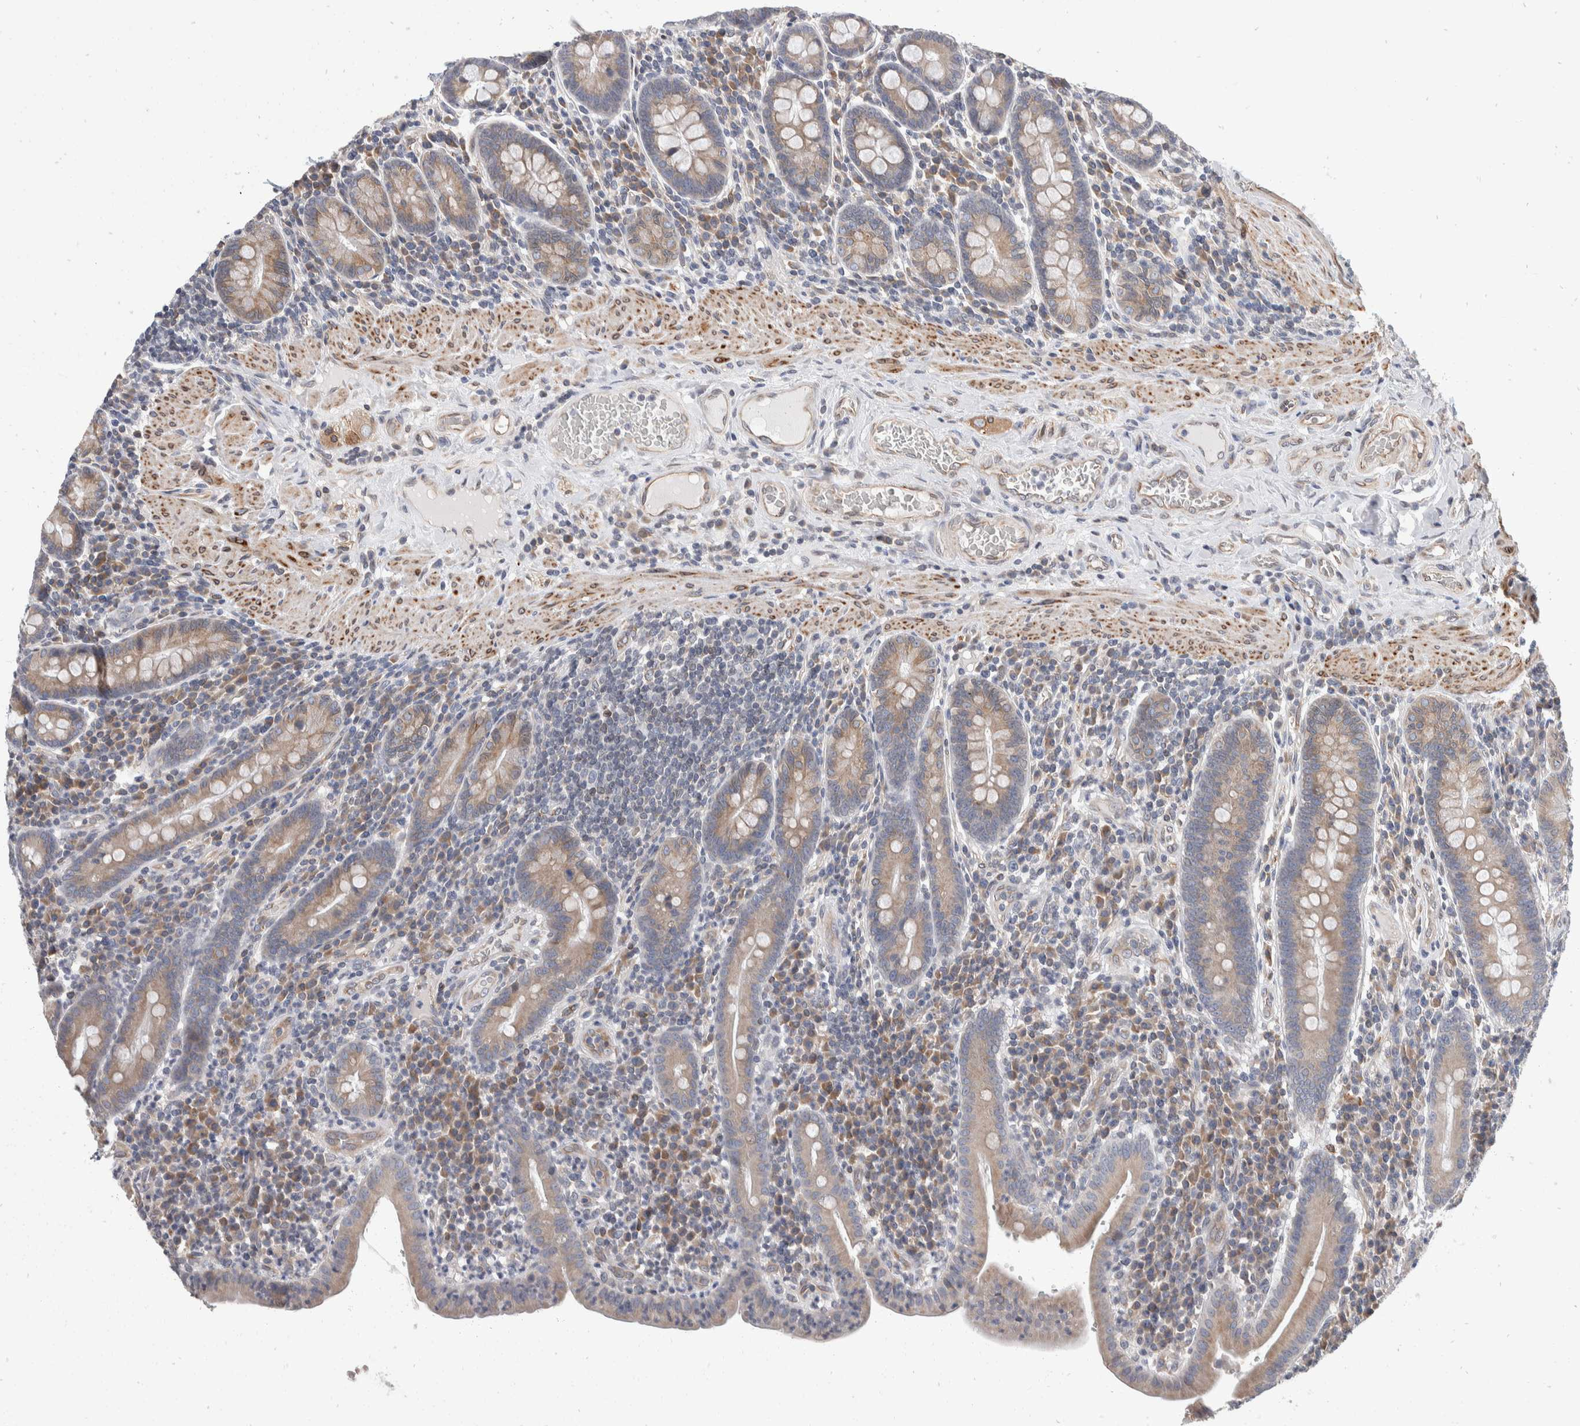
{"staining": {"intensity": "moderate", "quantity": "25%-75%", "location": "cytoplasmic/membranous"}, "tissue": "duodenum", "cell_type": "Glandular cells", "image_type": "normal", "snomed": [{"axis": "morphology", "description": "Normal tissue, NOS"}, {"axis": "morphology", "description": "Adenocarcinoma, NOS"}, {"axis": "topography", "description": "Pancreas"}, {"axis": "topography", "description": "Duodenum"}], "caption": "Protein positivity by IHC shows moderate cytoplasmic/membranous positivity in approximately 25%-75% of glandular cells in unremarkable duodenum. (IHC, brightfield microscopy, high magnification).", "gene": "TMEM245", "patient": {"sex": "male", "age": 50}}